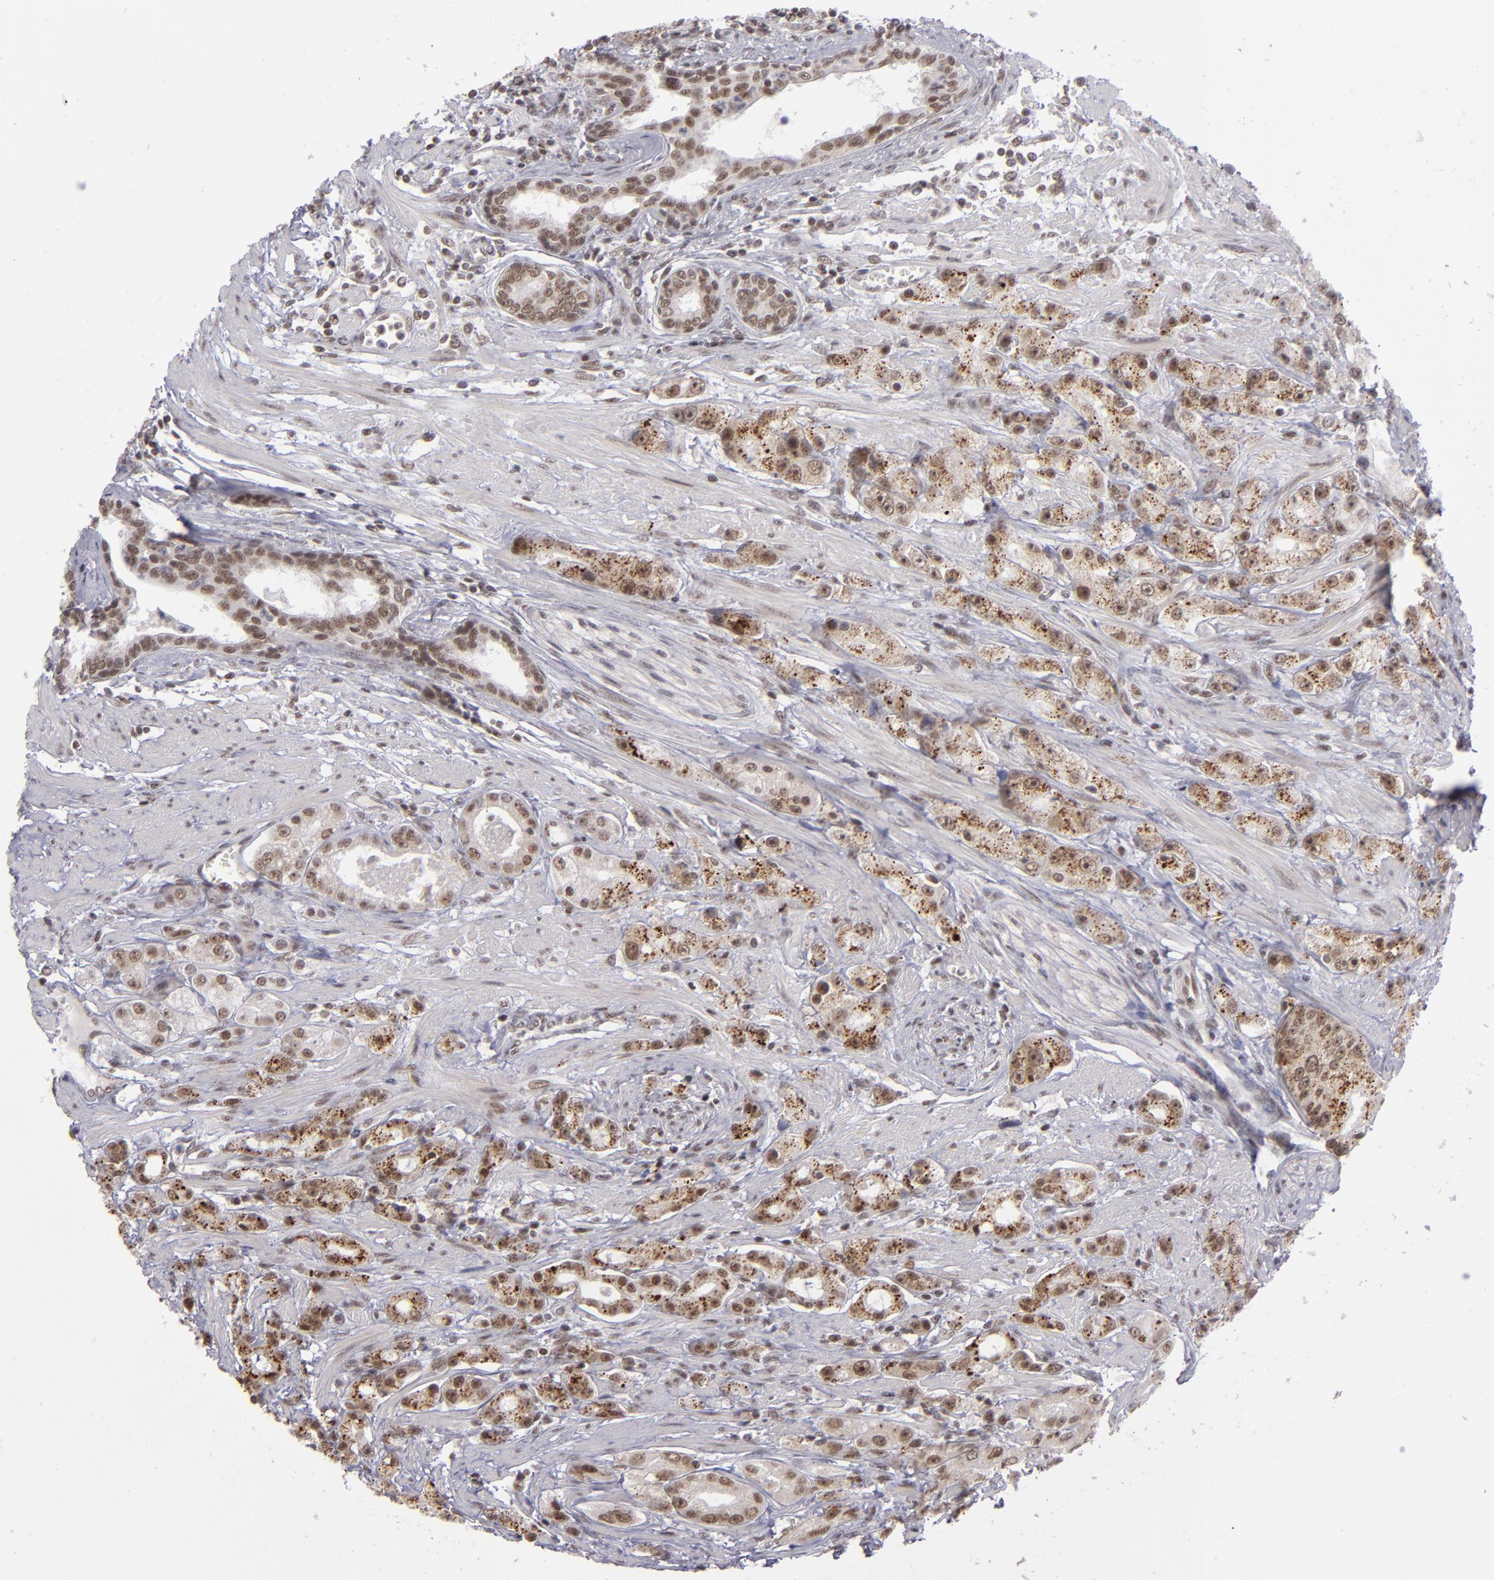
{"staining": {"intensity": "moderate", "quantity": ">75%", "location": "cytoplasmic/membranous,nuclear"}, "tissue": "prostate cancer", "cell_type": "Tumor cells", "image_type": "cancer", "snomed": [{"axis": "morphology", "description": "Adenocarcinoma, Medium grade"}, {"axis": "topography", "description": "Prostate"}], "caption": "Prostate cancer stained with IHC shows moderate cytoplasmic/membranous and nuclear positivity in about >75% of tumor cells.", "gene": "MLLT3", "patient": {"sex": "male", "age": 72}}